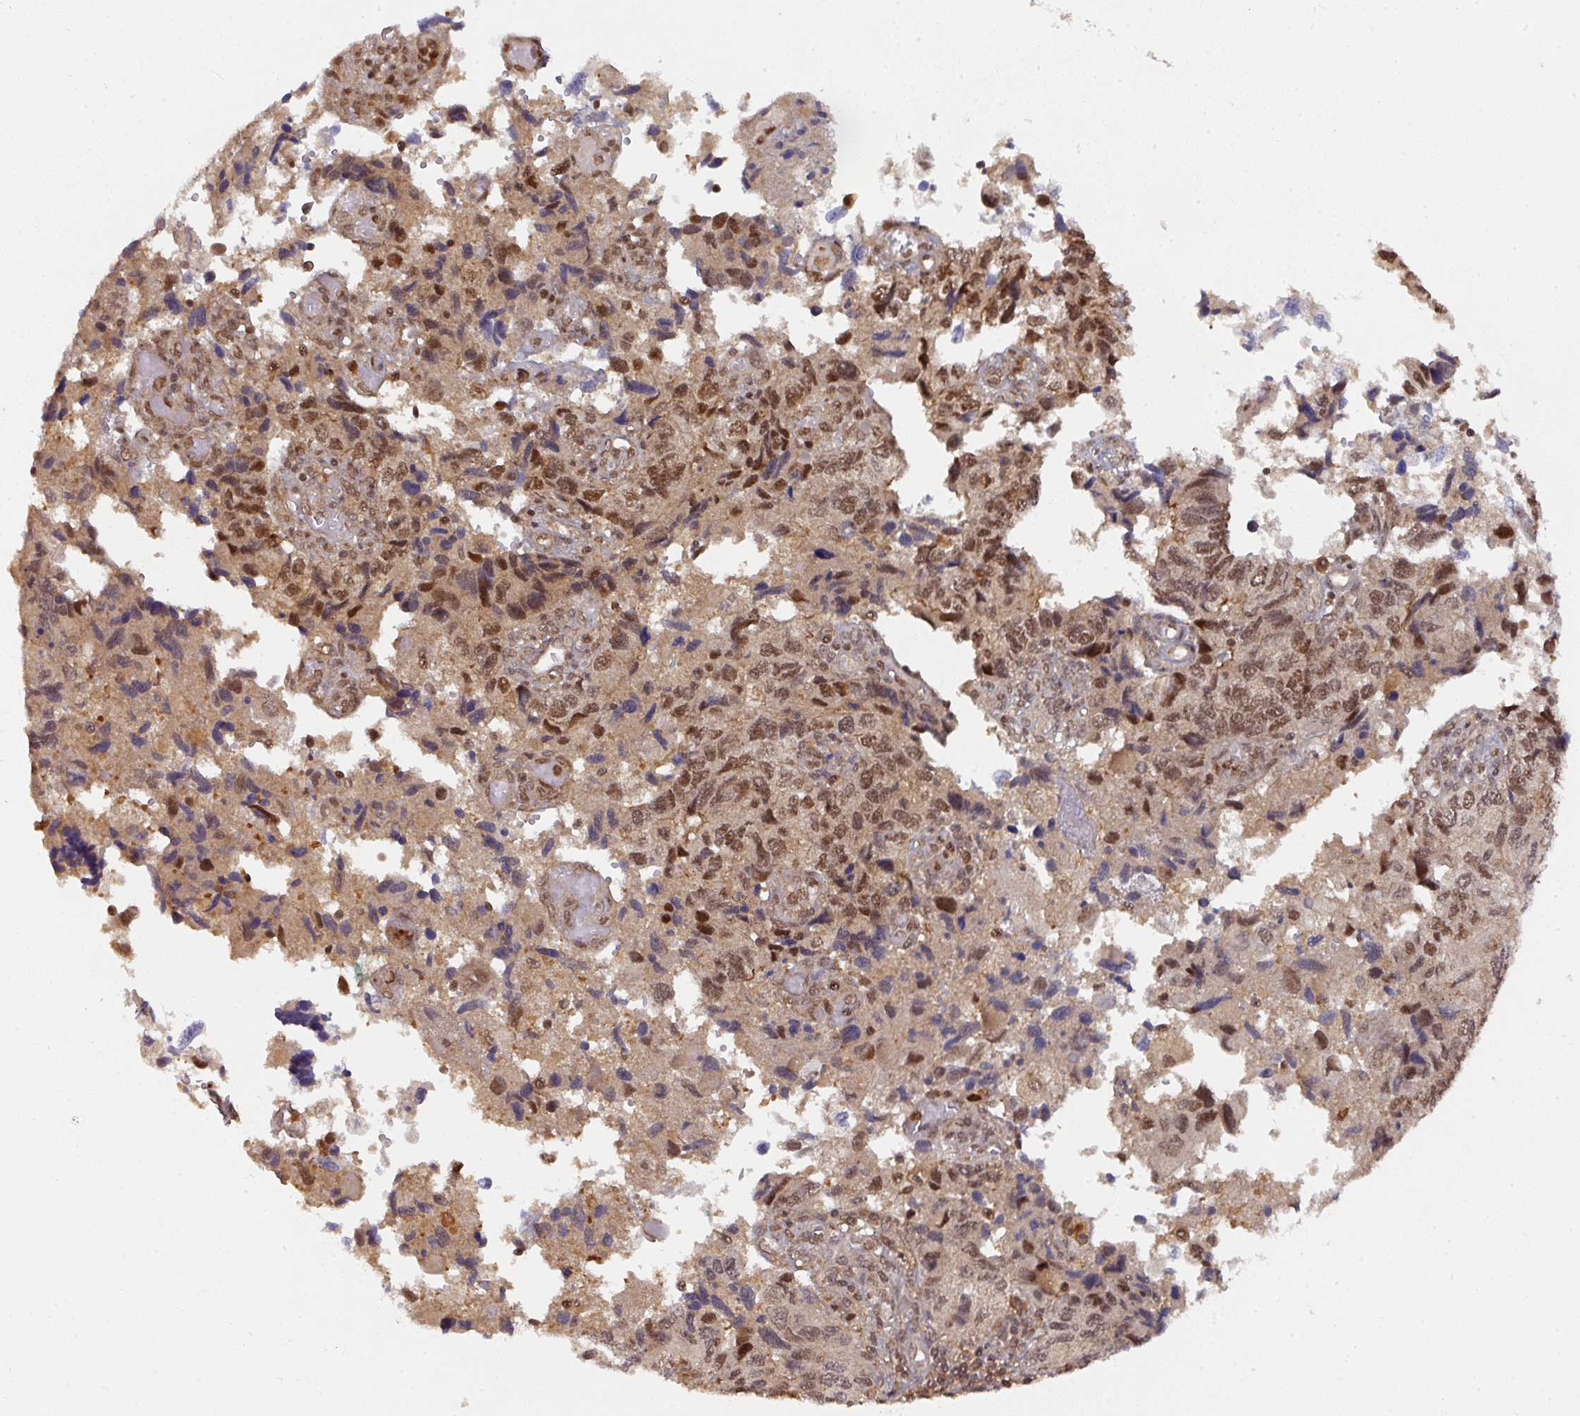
{"staining": {"intensity": "moderate", "quantity": ">75%", "location": "nuclear"}, "tissue": "endometrial cancer", "cell_type": "Tumor cells", "image_type": "cancer", "snomed": [{"axis": "morphology", "description": "Carcinoma, NOS"}, {"axis": "topography", "description": "Uterus"}], "caption": "Endometrial cancer (carcinoma) stained with a brown dye demonstrates moderate nuclear positive staining in approximately >75% of tumor cells.", "gene": "DIDO1", "patient": {"sex": "female", "age": 76}}